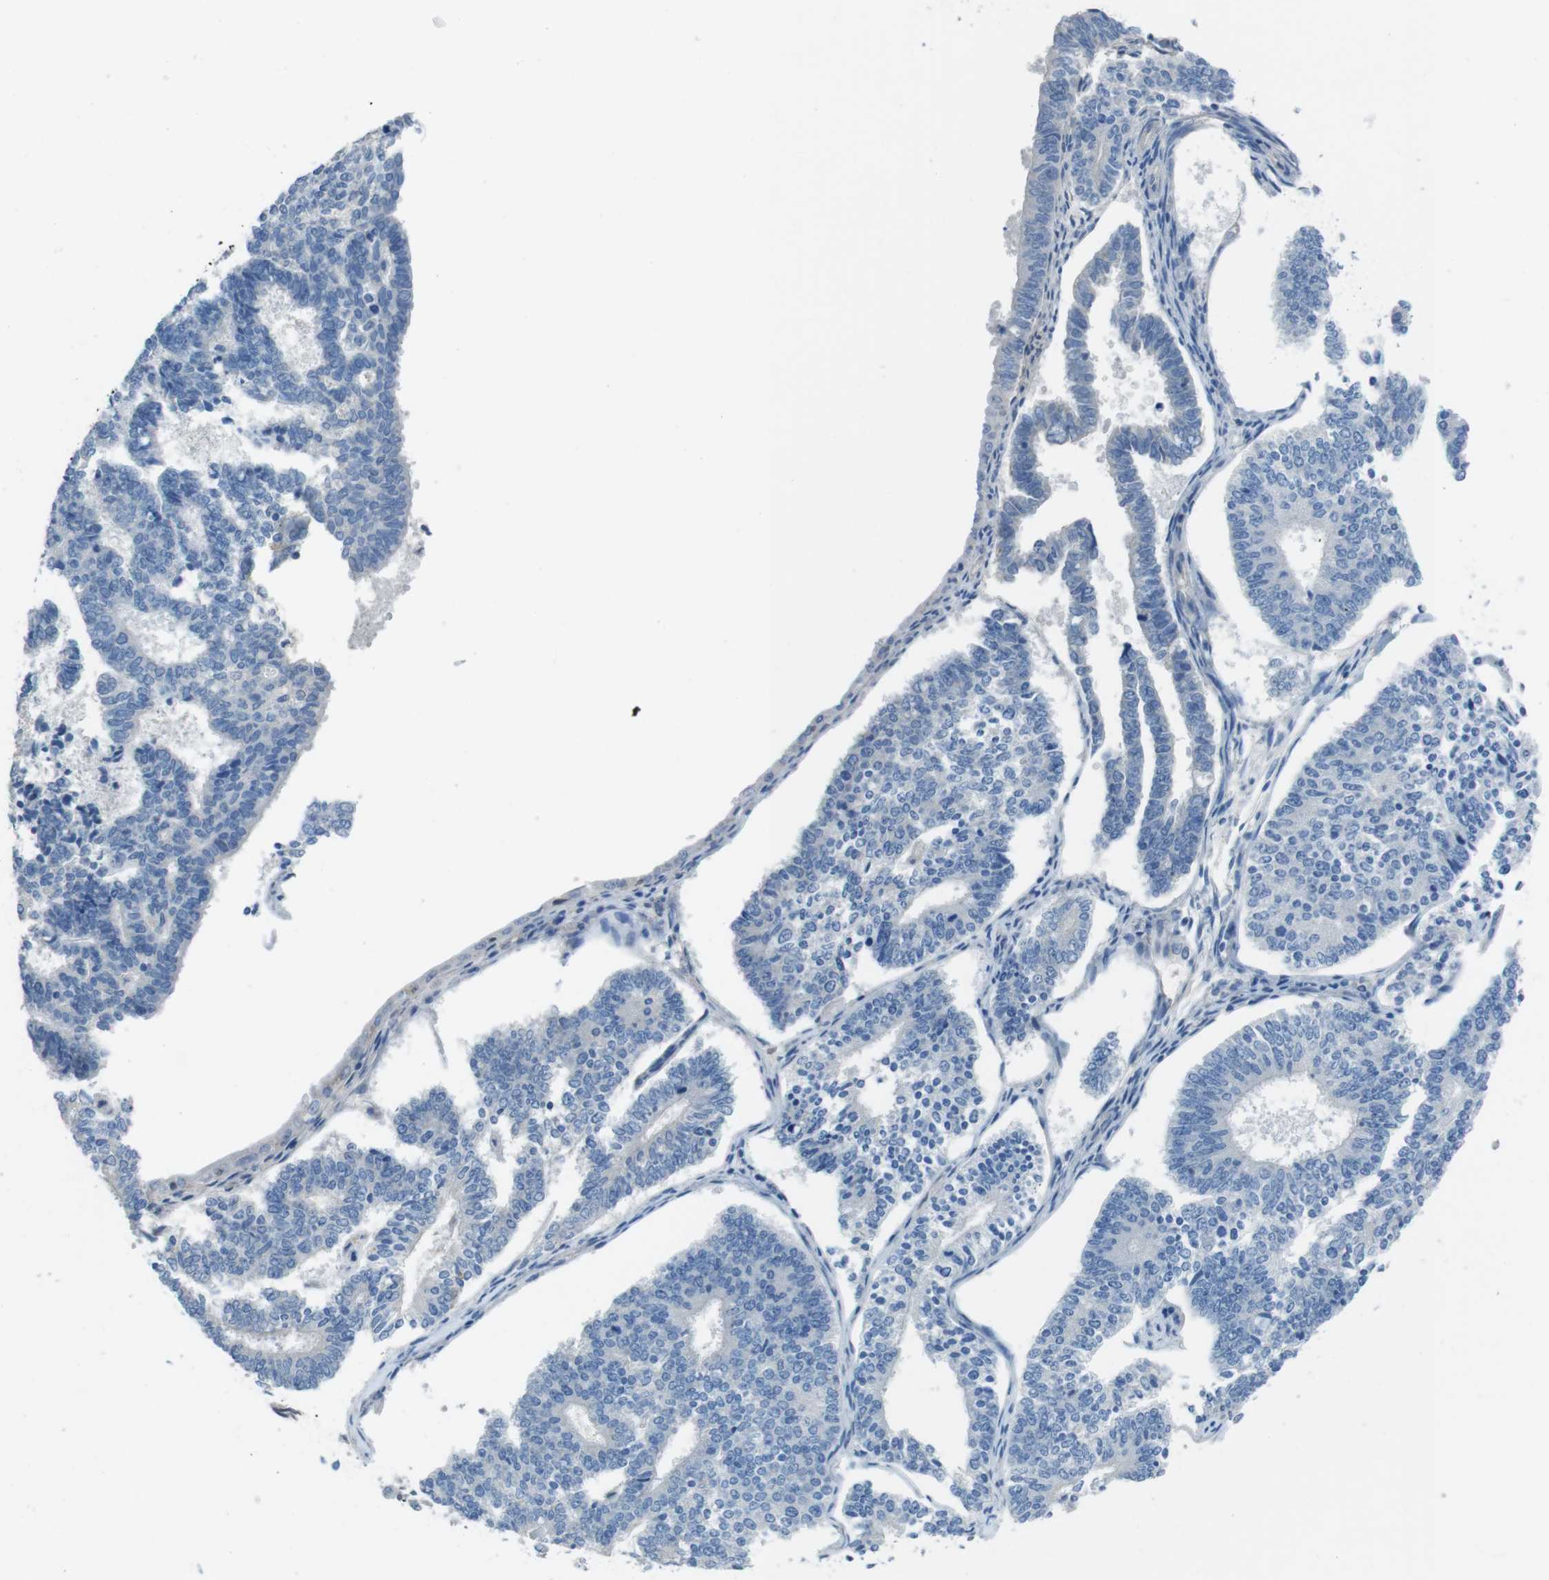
{"staining": {"intensity": "negative", "quantity": "none", "location": "none"}, "tissue": "endometrial cancer", "cell_type": "Tumor cells", "image_type": "cancer", "snomed": [{"axis": "morphology", "description": "Adenocarcinoma, NOS"}, {"axis": "topography", "description": "Endometrium"}], "caption": "An image of adenocarcinoma (endometrial) stained for a protein displays no brown staining in tumor cells.", "gene": "CYP2C8", "patient": {"sex": "female", "age": 70}}